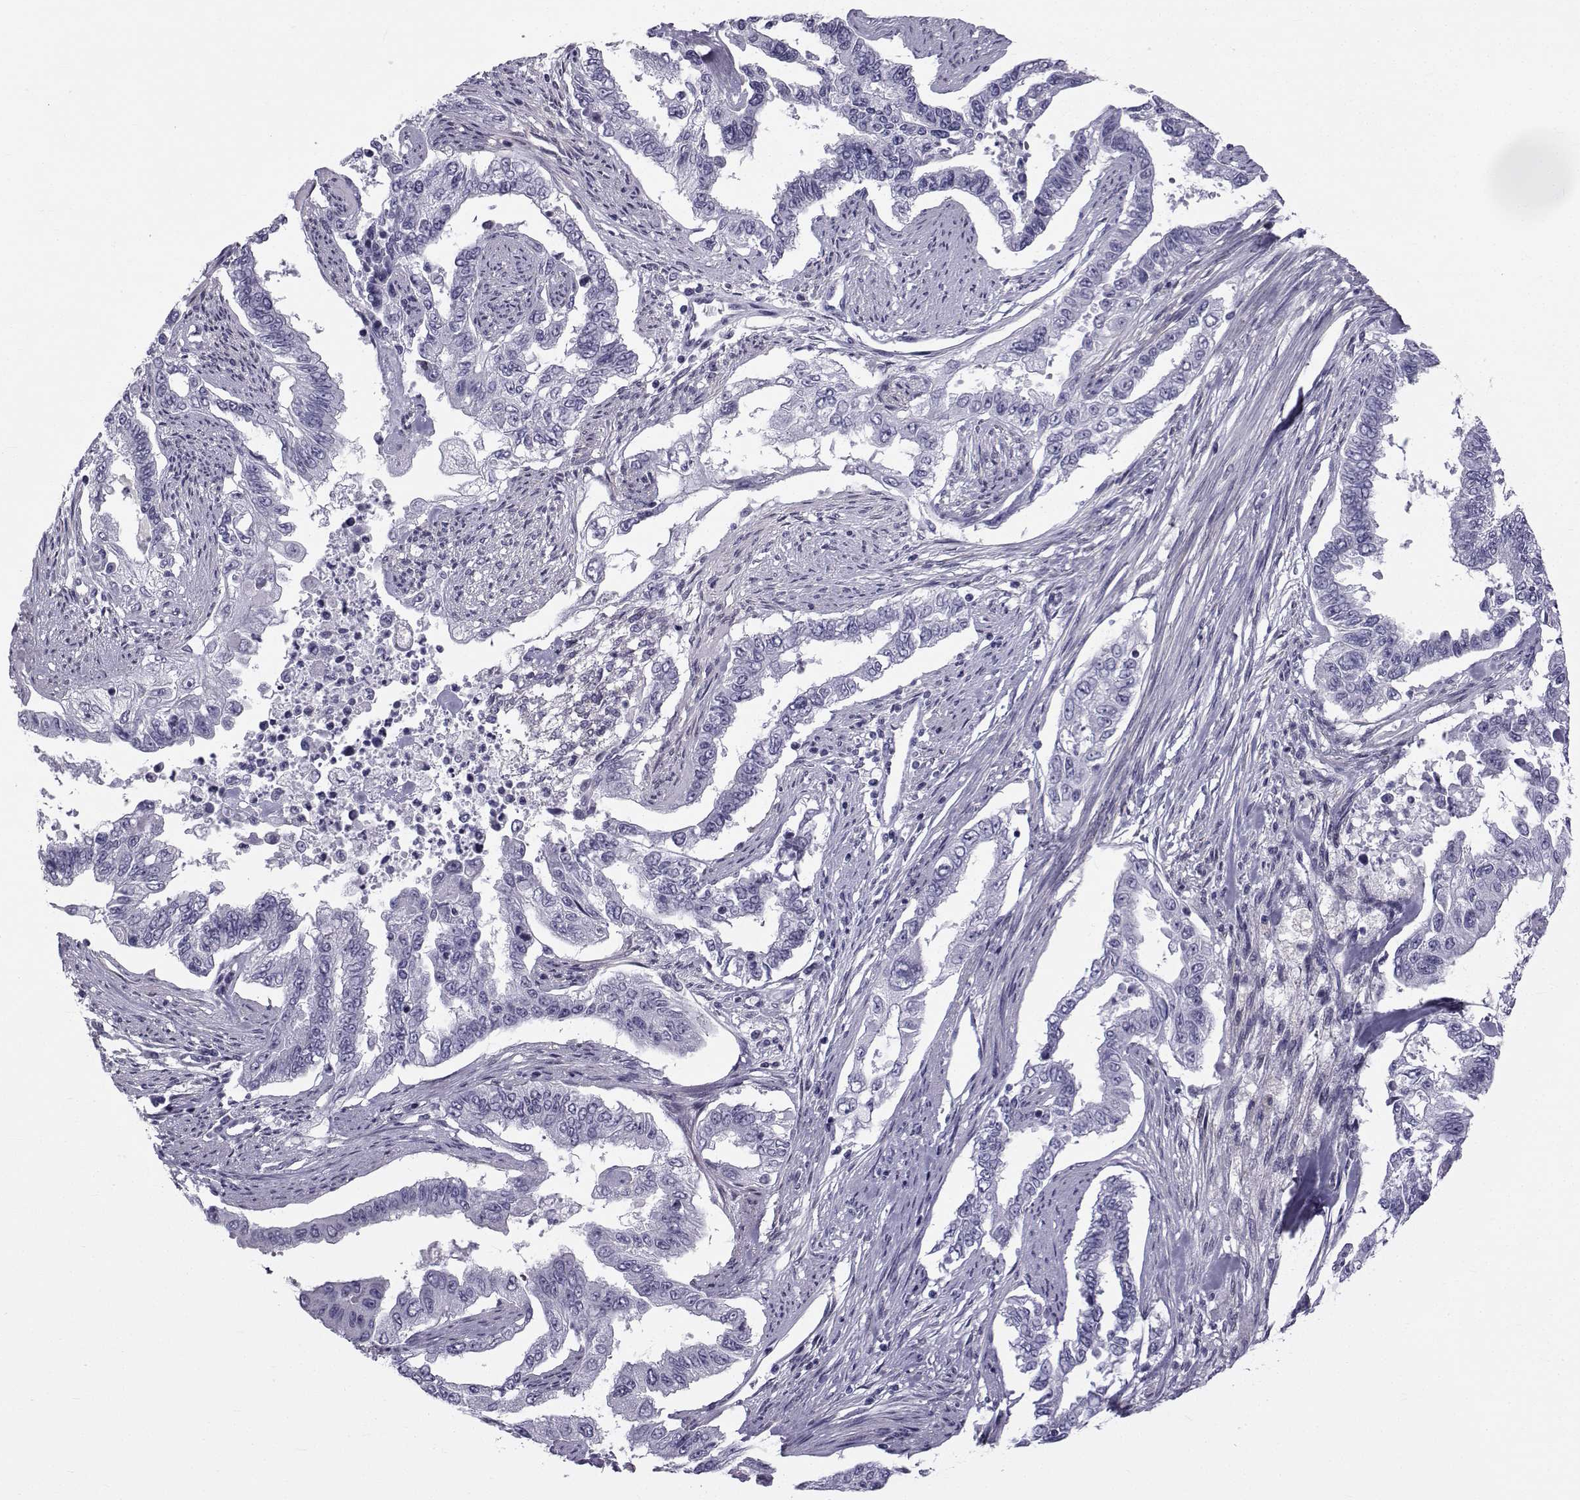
{"staining": {"intensity": "negative", "quantity": "none", "location": "none"}, "tissue": "endometrial cancer", "cell_type": "Tumor cells", "image_type": "cancer", "snomed": [{"axis": "morphology", "description": "Adenocarcinoma, NOS"}, {"axis": "topography", "description": "Uterus"}], "caption": "Photomicrograph shows no protein staining in tumor cells of endometrial adenocarcinoma tissue.", "gene": "SPANXD", "patient": {"sex": "female", "age": 59}}